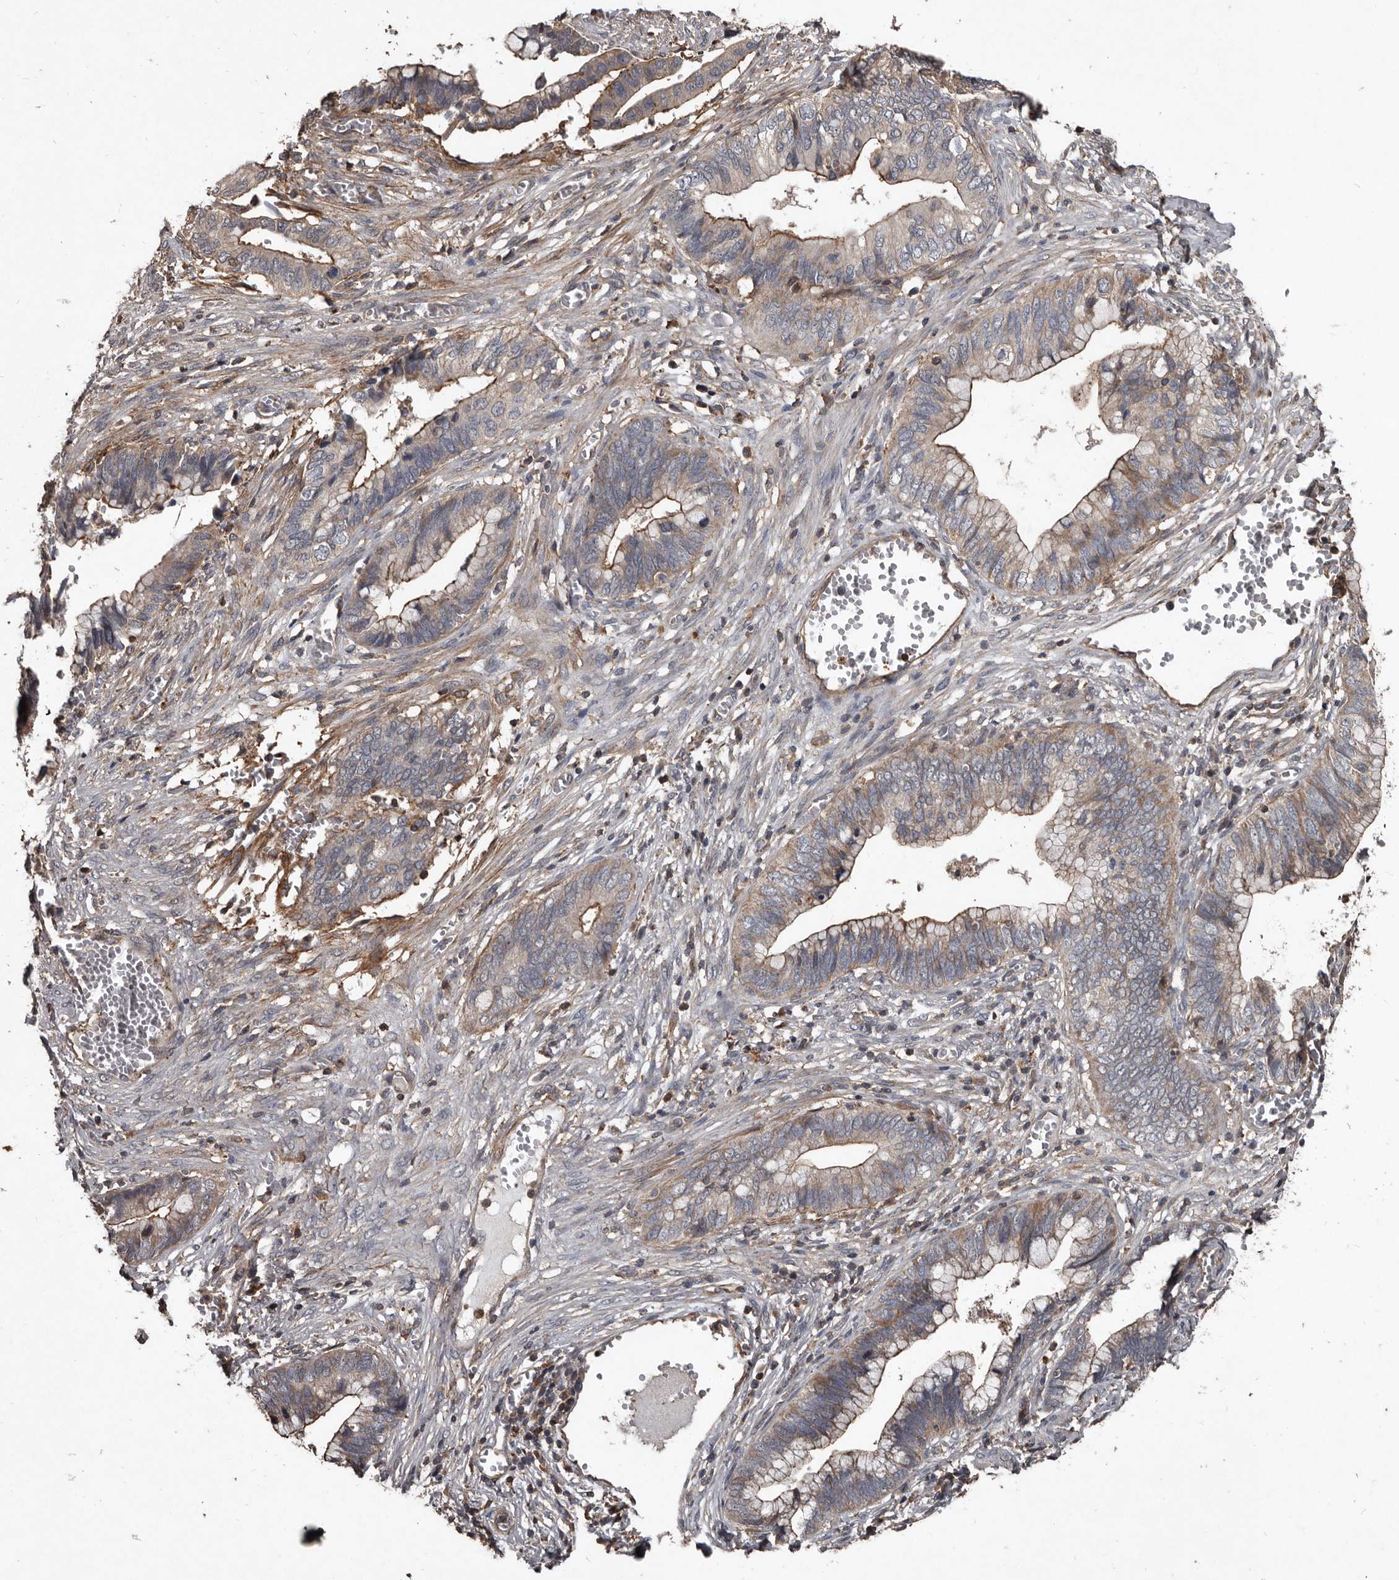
{"staining": {"intensity": "weak", "quantity": "25%-75%", "location": "cytoplasmic/membranous"}, "tissue": "cervical cancer", "cell_type": "Tumor cells", "image_type": "cancer", "snomed": [{"axis": "morphology", "description": "Adenocarcinoma, NOS"}, {"axis": "topography", "description": "Cervix"}], "caption": "An image of cervical cancer (adenocarcinoma) stained for a protein reveals weak cytoplasmic/membranous brown staining in tumor cells.", "gene": "GREB1", "patient": {"sex": "female", "age": 44}}